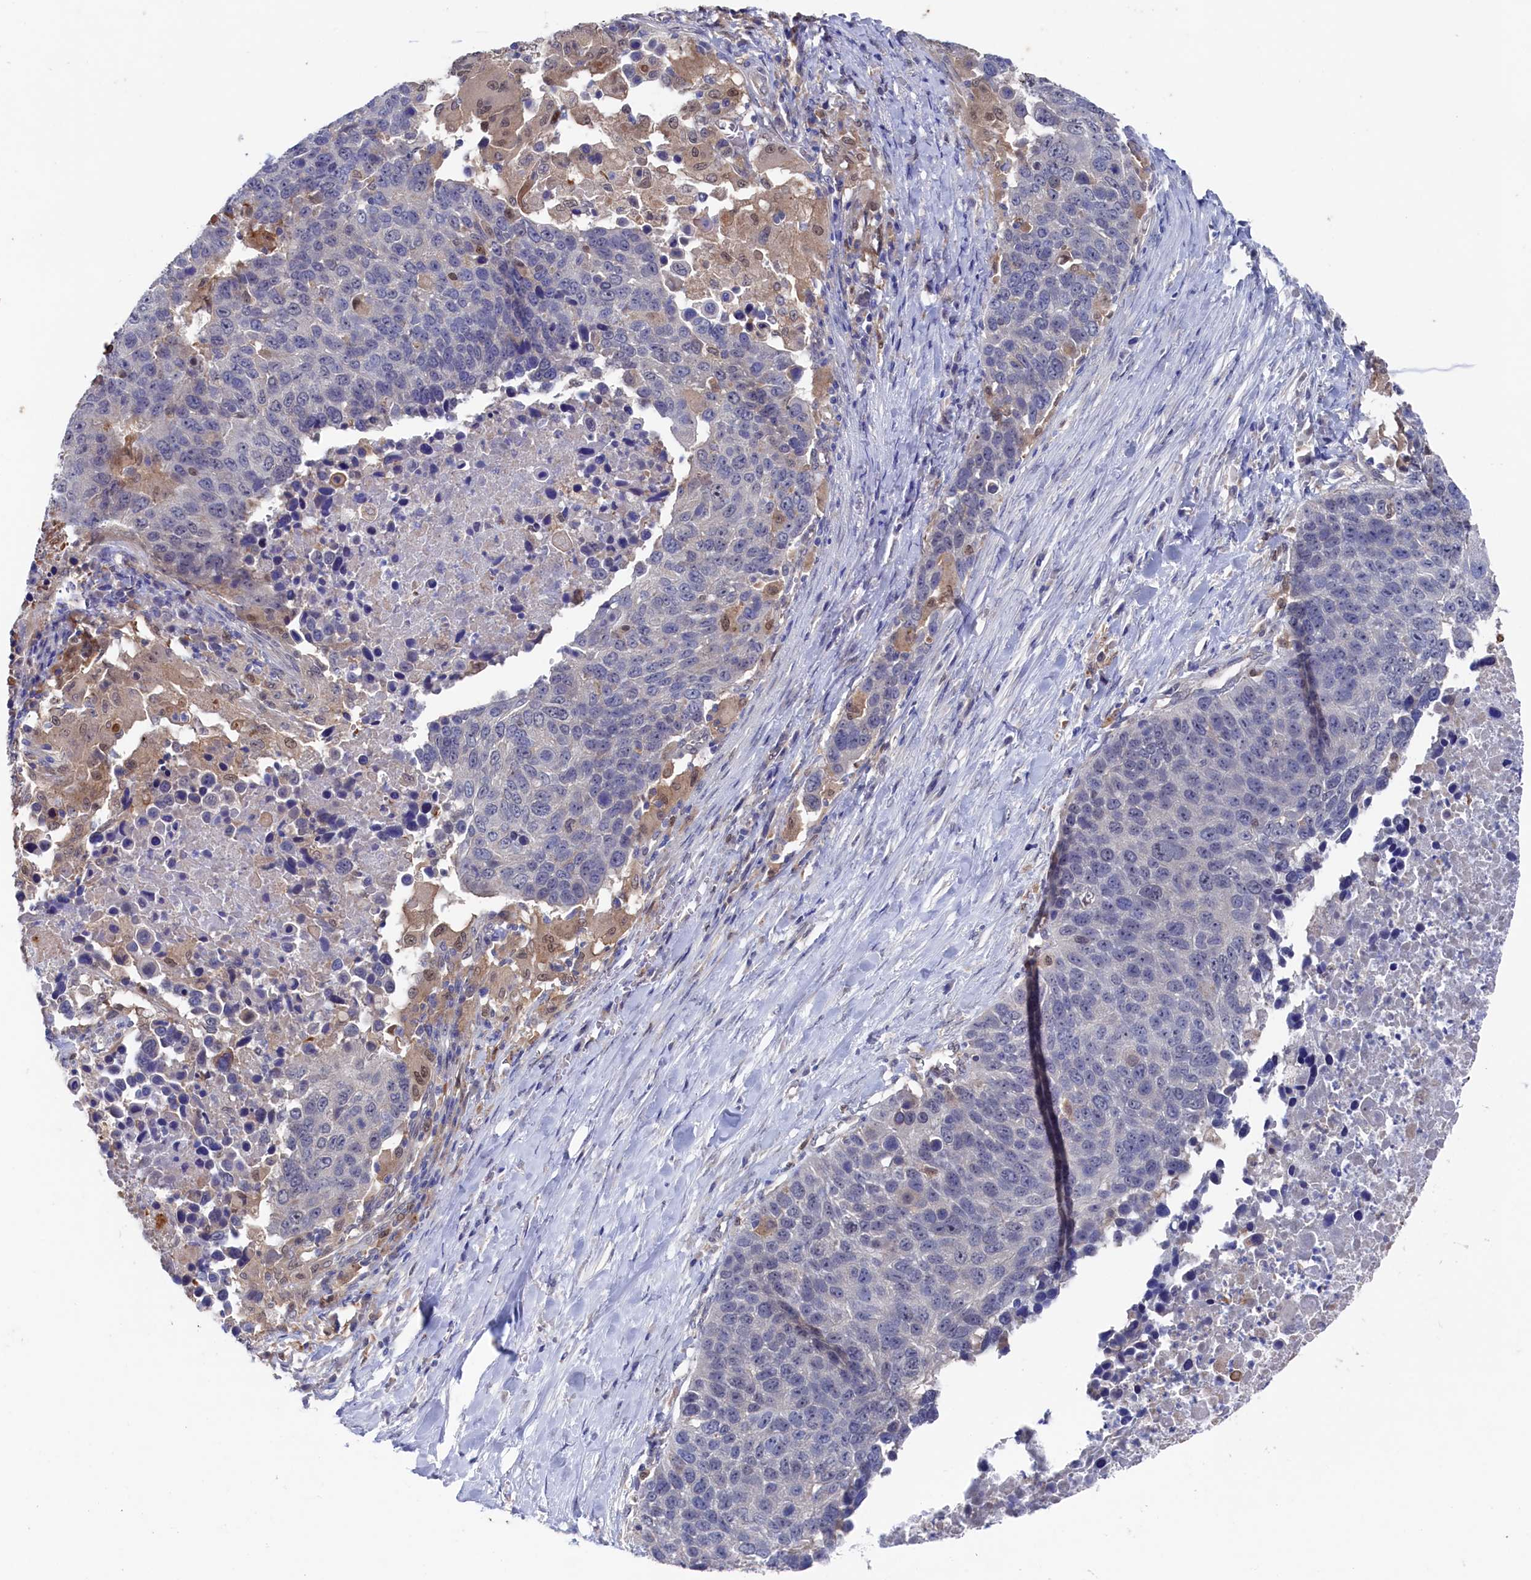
{"staining": {"intensity": "negative", "quantity": "none", "location": "none"}, "tissue": "lung cancer", "cell_type": "Tumor cells", "image_type": "cancer", "snomed": [{"axis": "morphology", "description": "Normal tissue, NOS"}, {"axis": "morphology", "description": "Squamous cell carcinoma, NOS"}, {"axis": "topography", "description": "Lymph node"}, {"axis": "topography", "description": "Lung"}], "caption": "Immunohistochemistry (IHC) image of neoplastic tissue: human lung cancer (squamous cell carcinoma) stained with DAB (3,3'-diaminobenzidine) shows no significant protein expression in tumor cells.", "gene": "RNH1", "patient": {"sex": "male", "age": 66}}